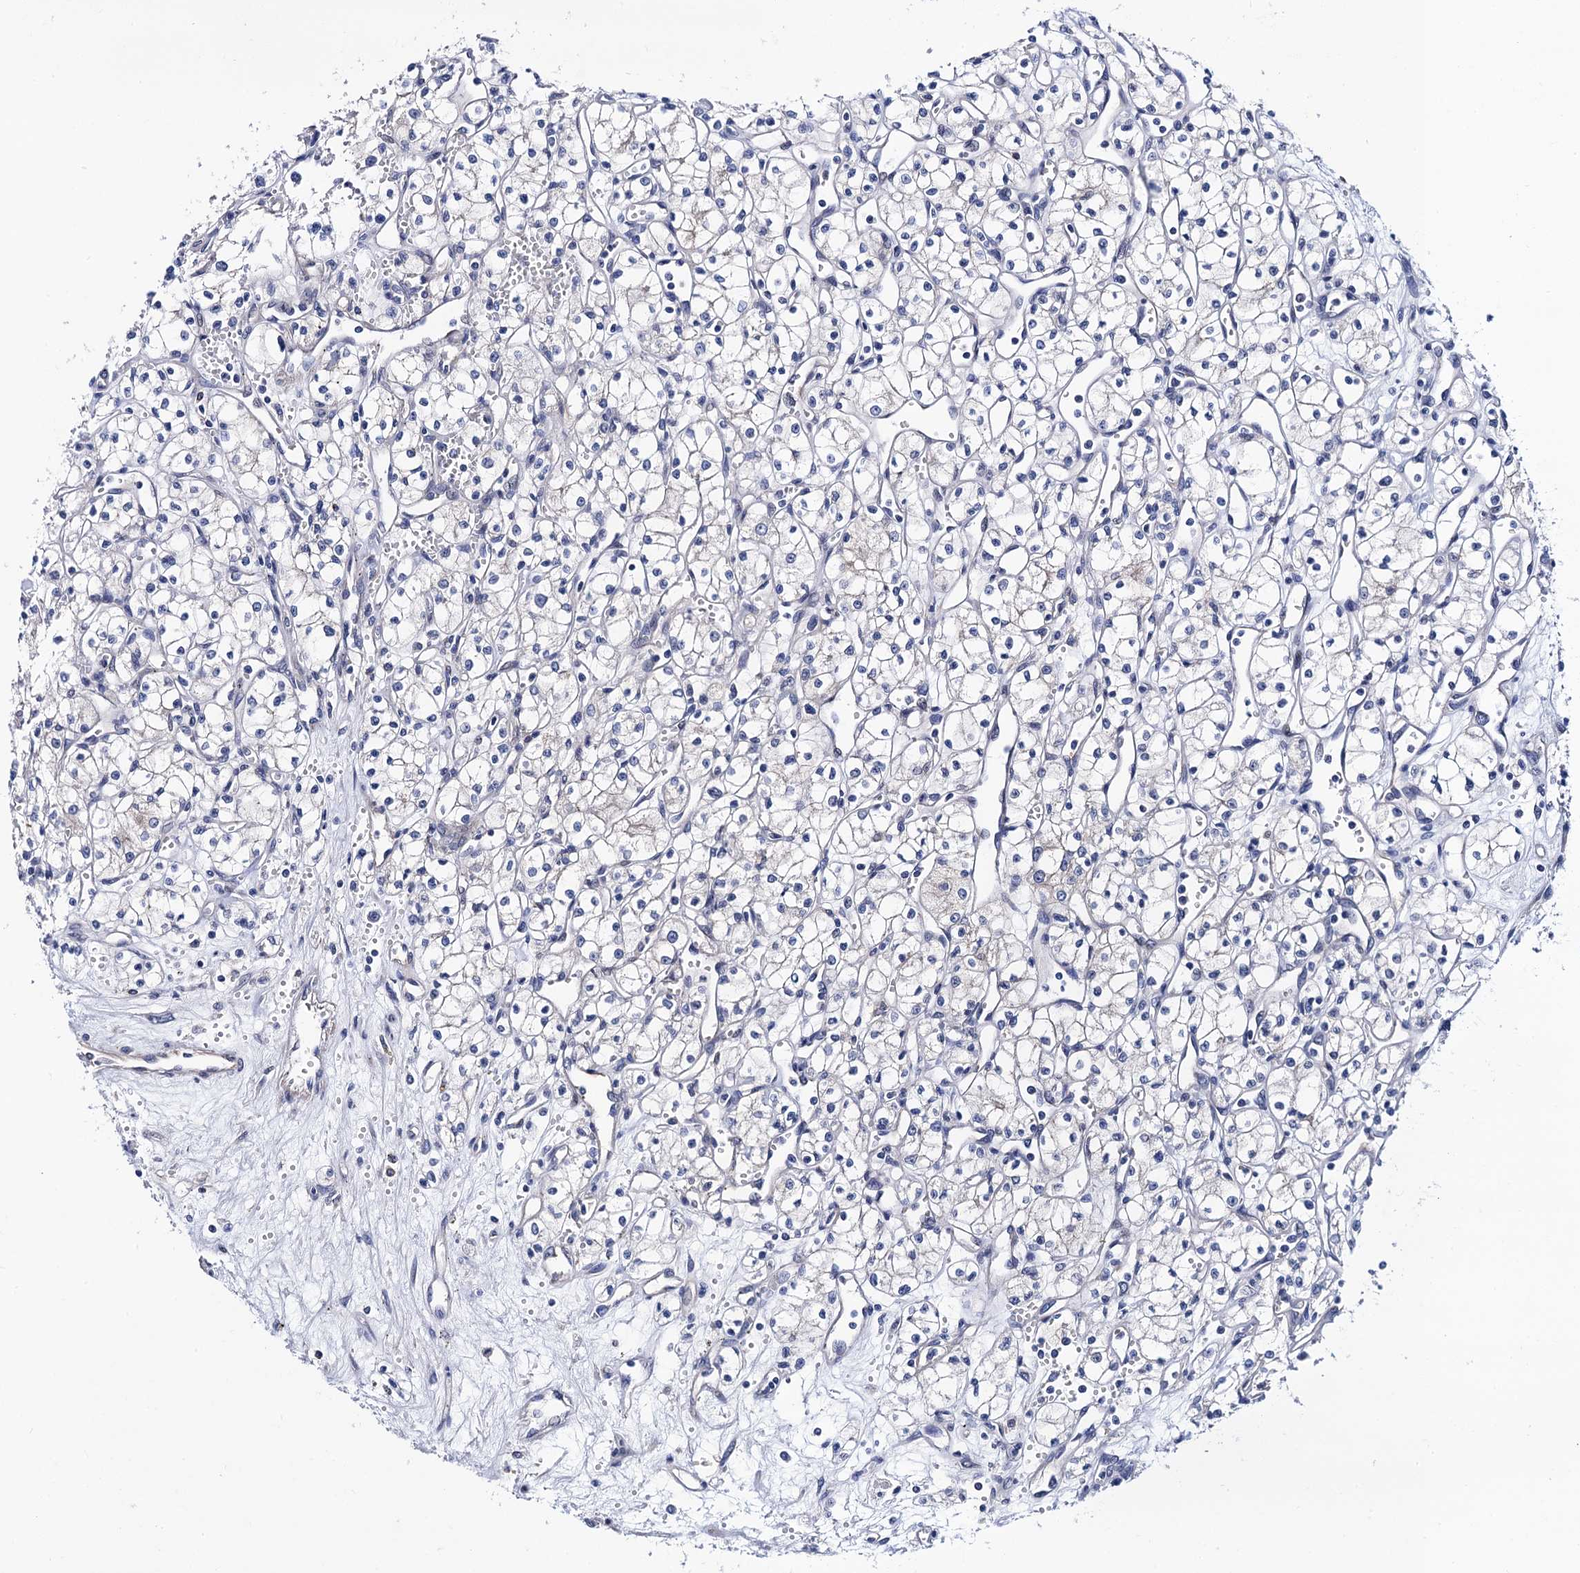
{"staining": {"intensity": "negative", "quantity": "none", "location": "none"}, "tissue": "renal cancer", "cell_type": "Tumor cells", "image_type": "cancer", "snomed": [{"axis": "morphology", "description": "Adenocarcinoma, NOS"}, {"axis": "topography", "description": "Kidney"}], "caption": "Renal adenocarcinoma was stained to show a protein in brown. There is no significant staining in tumor cells.", "gene": "ZDHHC18", "patient": {"sex": "male", "age": 59}}